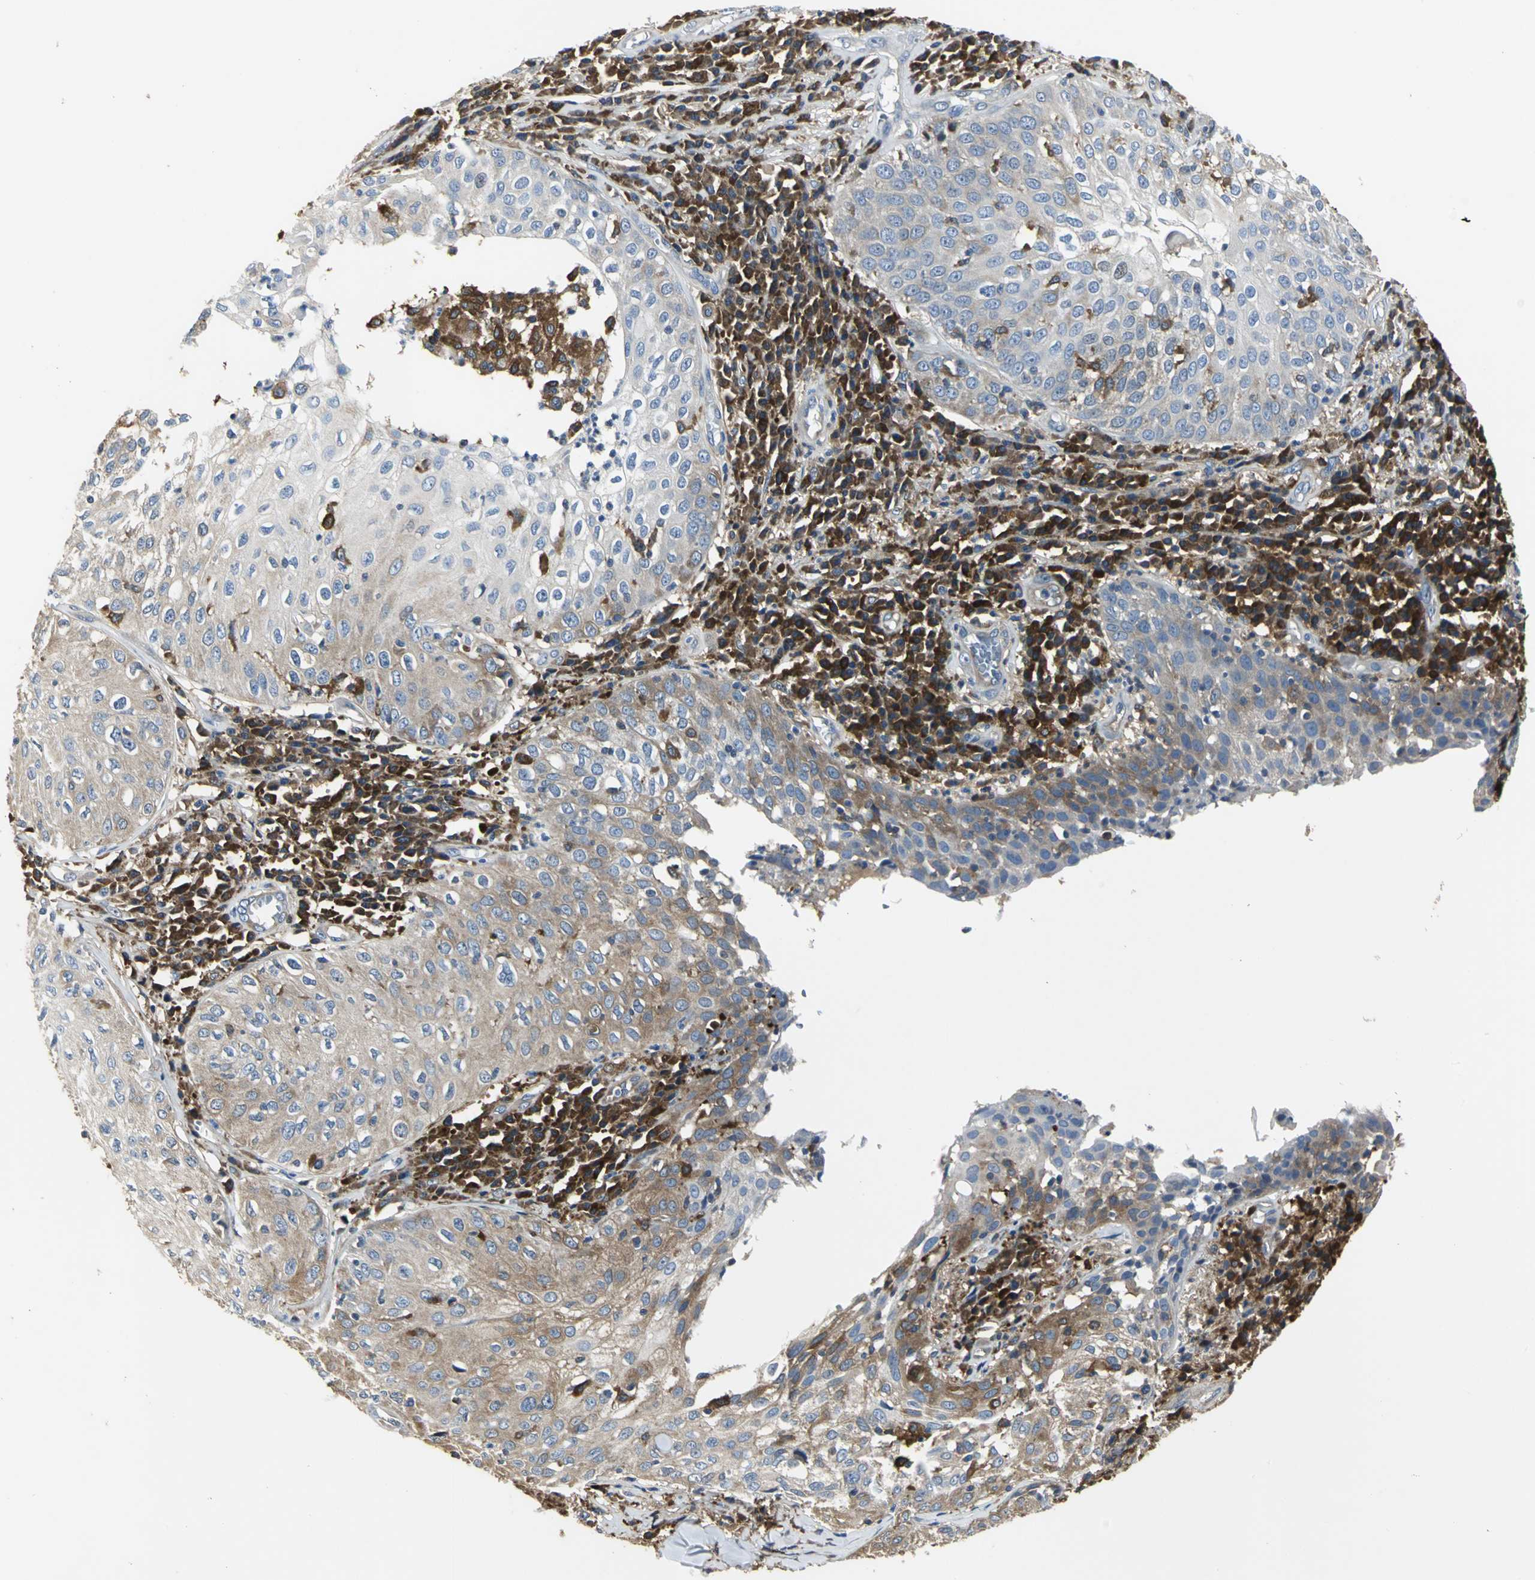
{"staining": {"intensity": "moderate", "quantity": "25%-75%", "location": "cytoplasmic/membranous"}, "tissue": "skin cancer", "cell_type": "Tumor cells", "image_type": "cancer", "snomed": [{"axis": "morphology", "description": "Squamous cell carcinoma, NOS"}, {"axis": "topography", "description": "Skin"}], "caption": "Brown immunohistochemical staining in human squamous cell carcinoma (skin) demonstrates moderate cytoplasmic/membranous positivity in approximately 25%-75% of tumor cells.", "gene": "CHRNB1", "patient": {"sex": "male", "age": 65}}